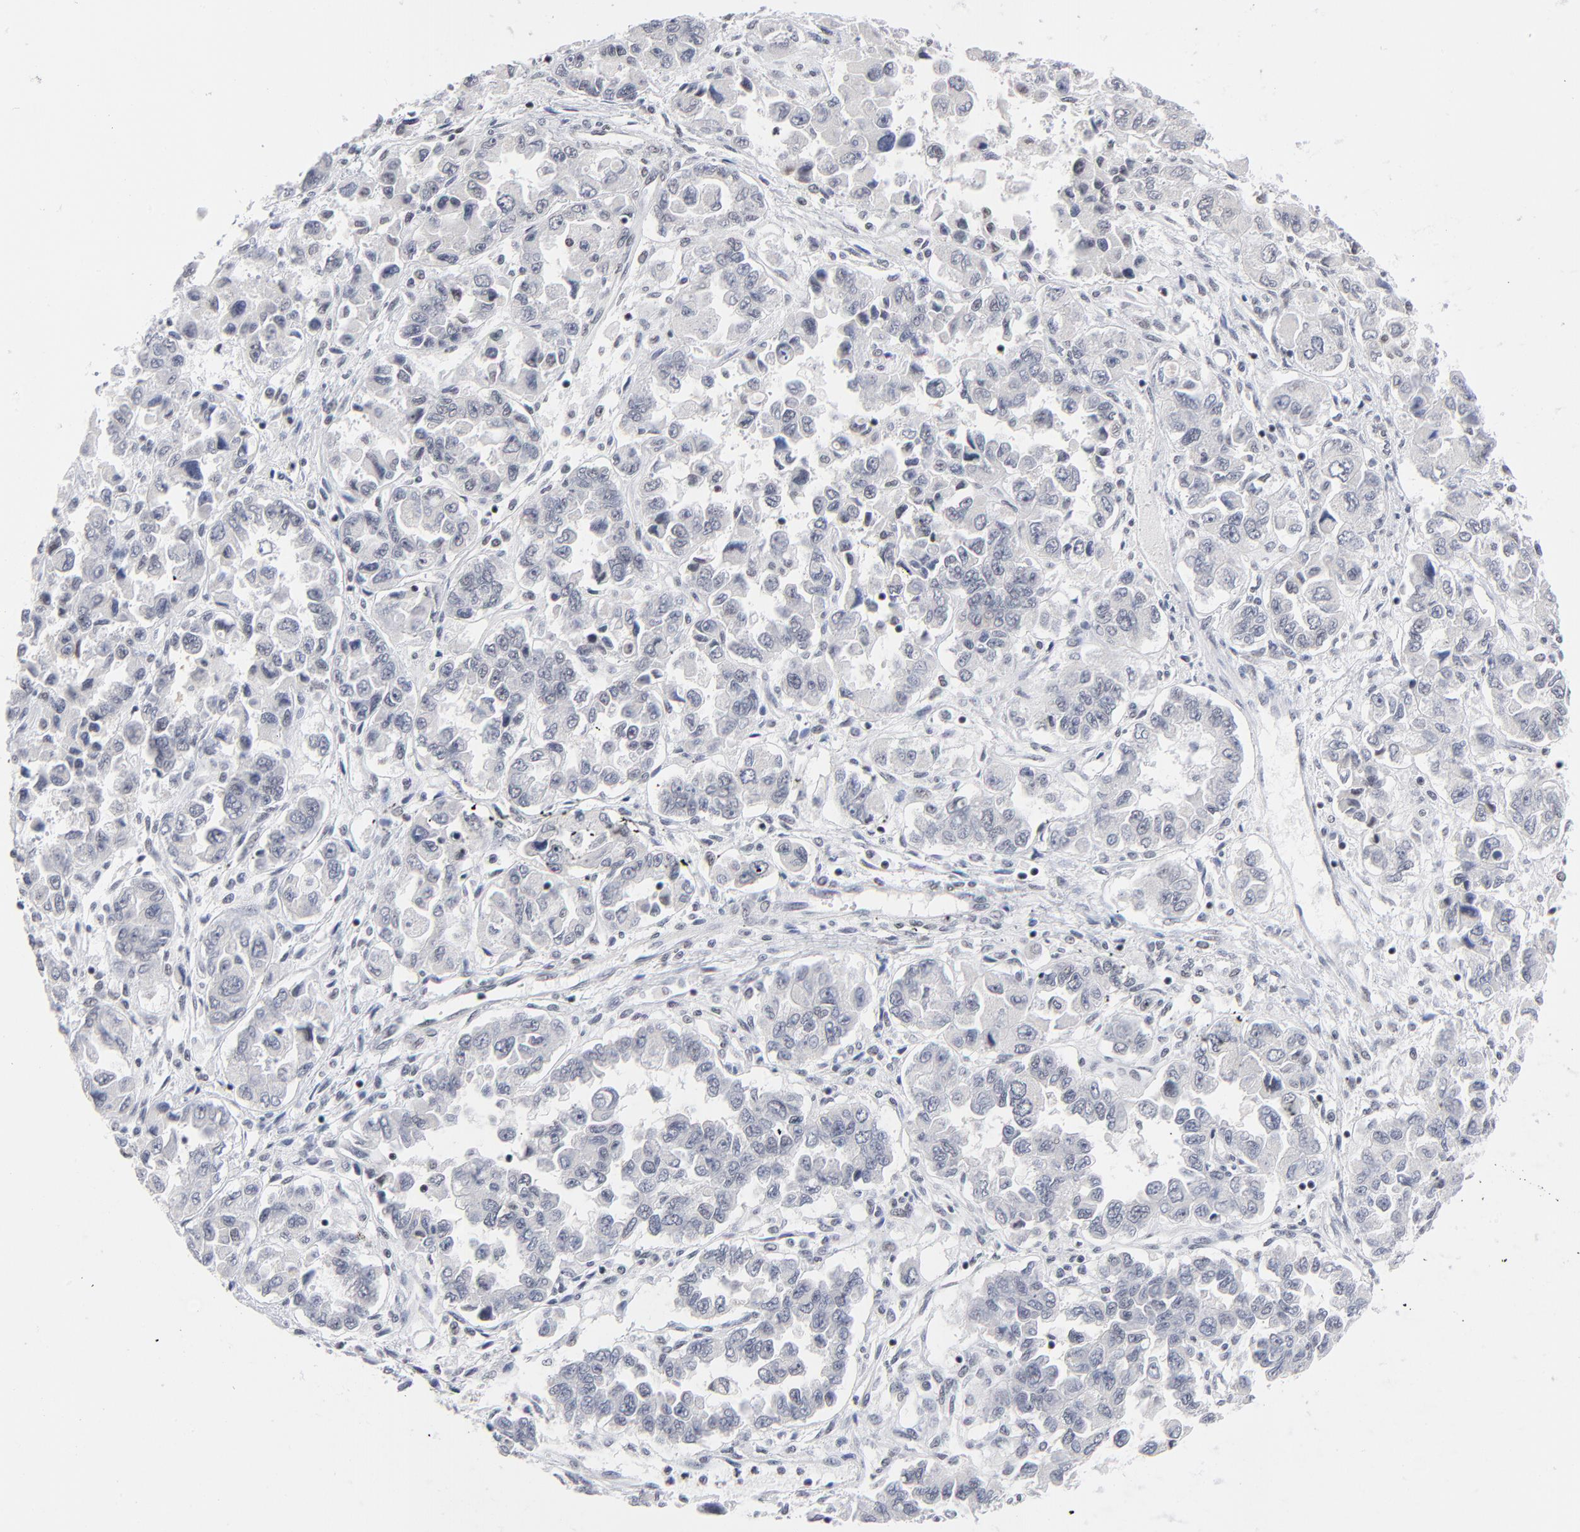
{"staining": {"intensity": "negative", "quantity": "none", "location": "none"}, "tissue": "ovarian cancer", "cell_type": "Tumor cells", "image_type": "cancer", "snomed": [{"axis": "morphology", "description": "Cystadenocarcinoma, serous, NOS"}, {"axis": "topography", "description": "Ovary"}], "caption": "The immunohistochemistry (IHC) image has no significant positivity in tumor cells of ovarian serous cystadenocarcinoma tissue.", "gene": "ZNF143", "patient": {"sex": "female", "age": 84}}